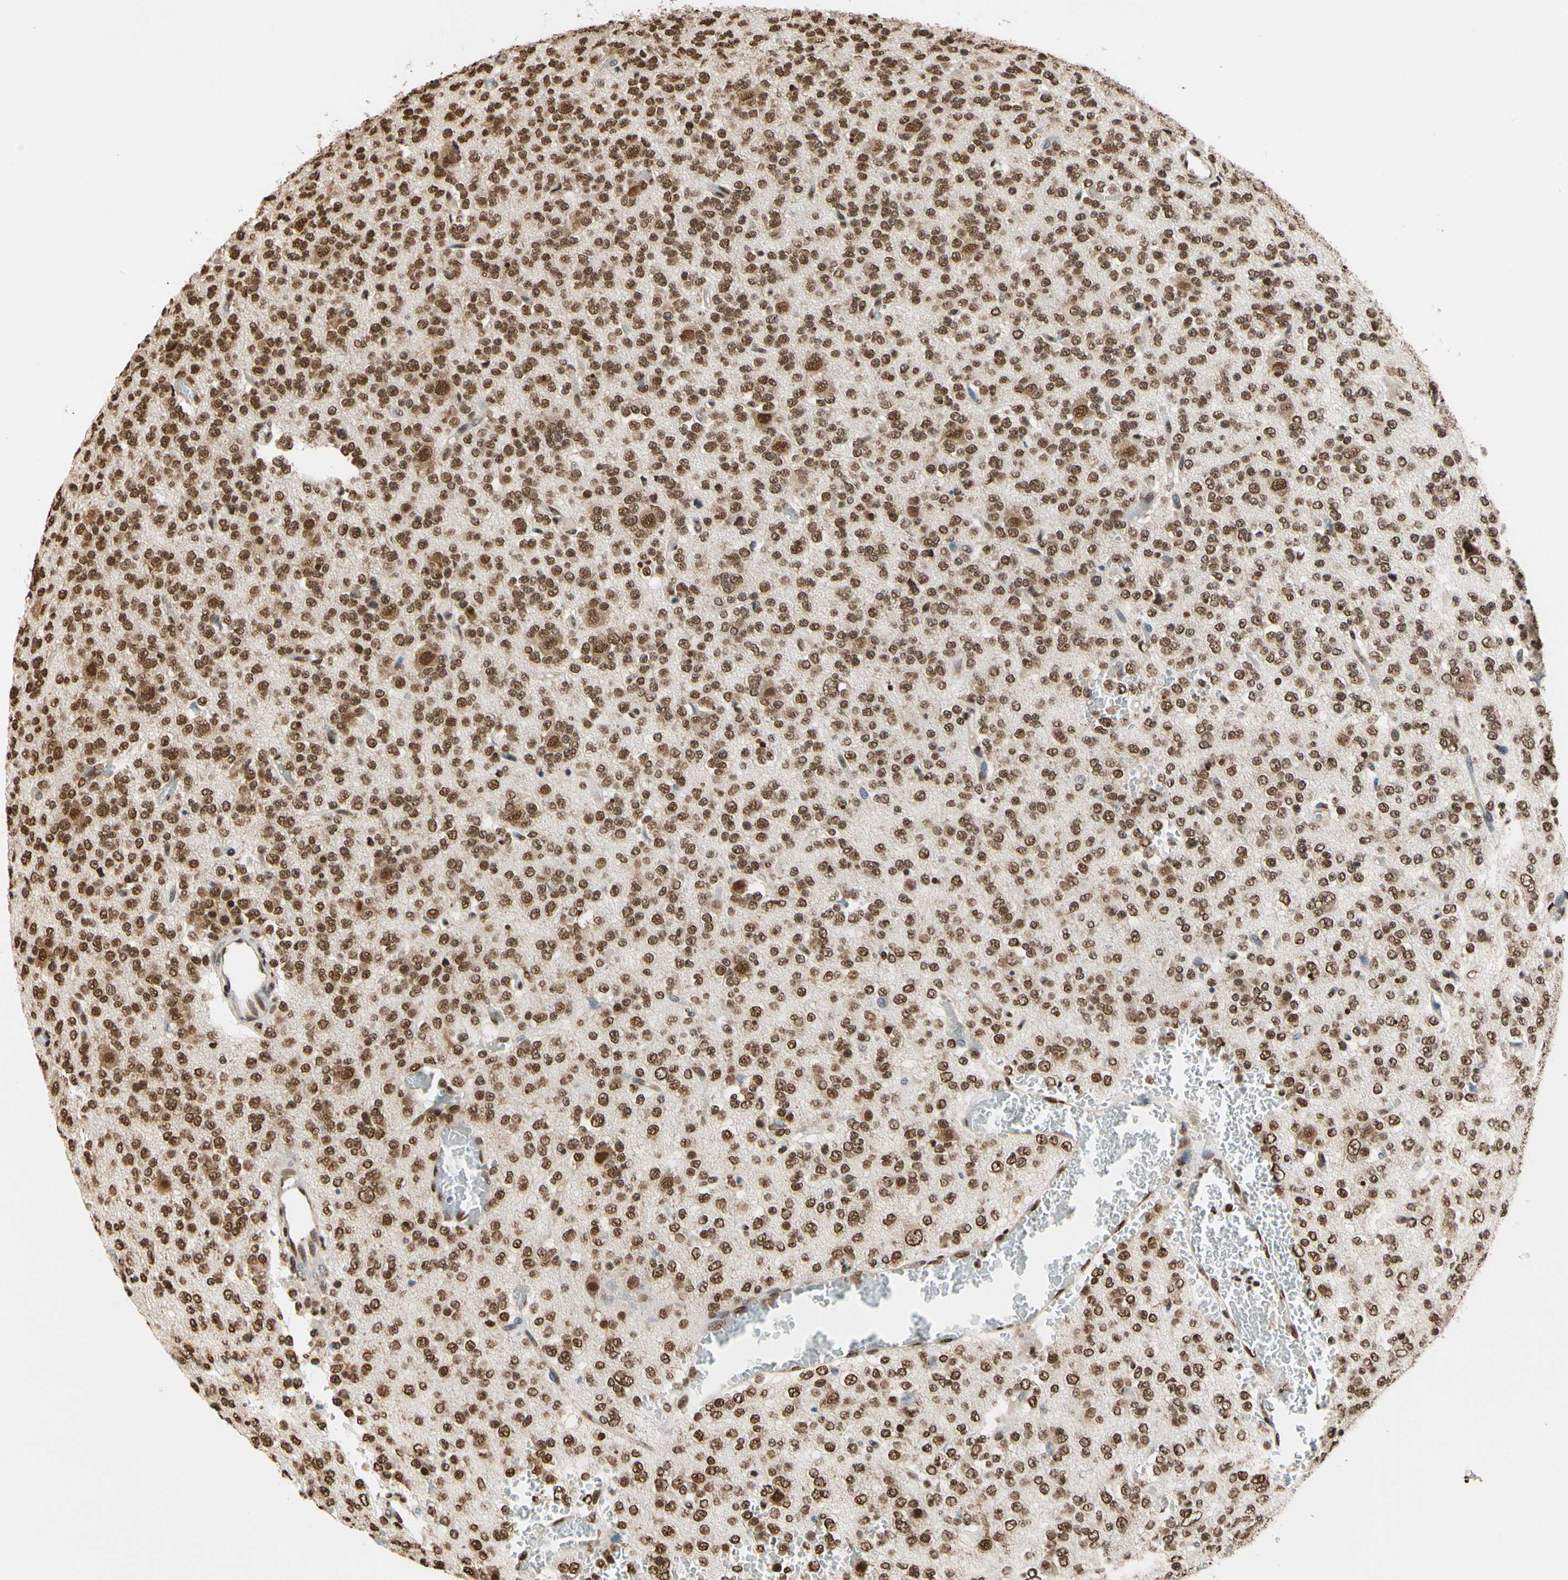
{"staining": {"intensity": "moderate", "quantity": ">75%", "location": "nuclear"}, "tissue": "glioma", "cell_type": "Tumor cells", "image_type": "cancer", "snomed": [{"axis": "morphology", "description": "Glioma, malignant, Low grade"}, {"axis": "topography", "description": "Brain"}], "caption": "The image exhibits immunohistochemical staining of malignant glioma (low-grade). There is moderate nuclear positivity is seen in approximately >75% of tumor cells. The protein of interest is stained brown, and the nuclei are stained in blue (DAB (3,3'-diaminobenzidine) IHC with brightfield microscopy, high magnification).", "gene": "HNRNPK", "patient": {"sex": "male", "age": 38}}